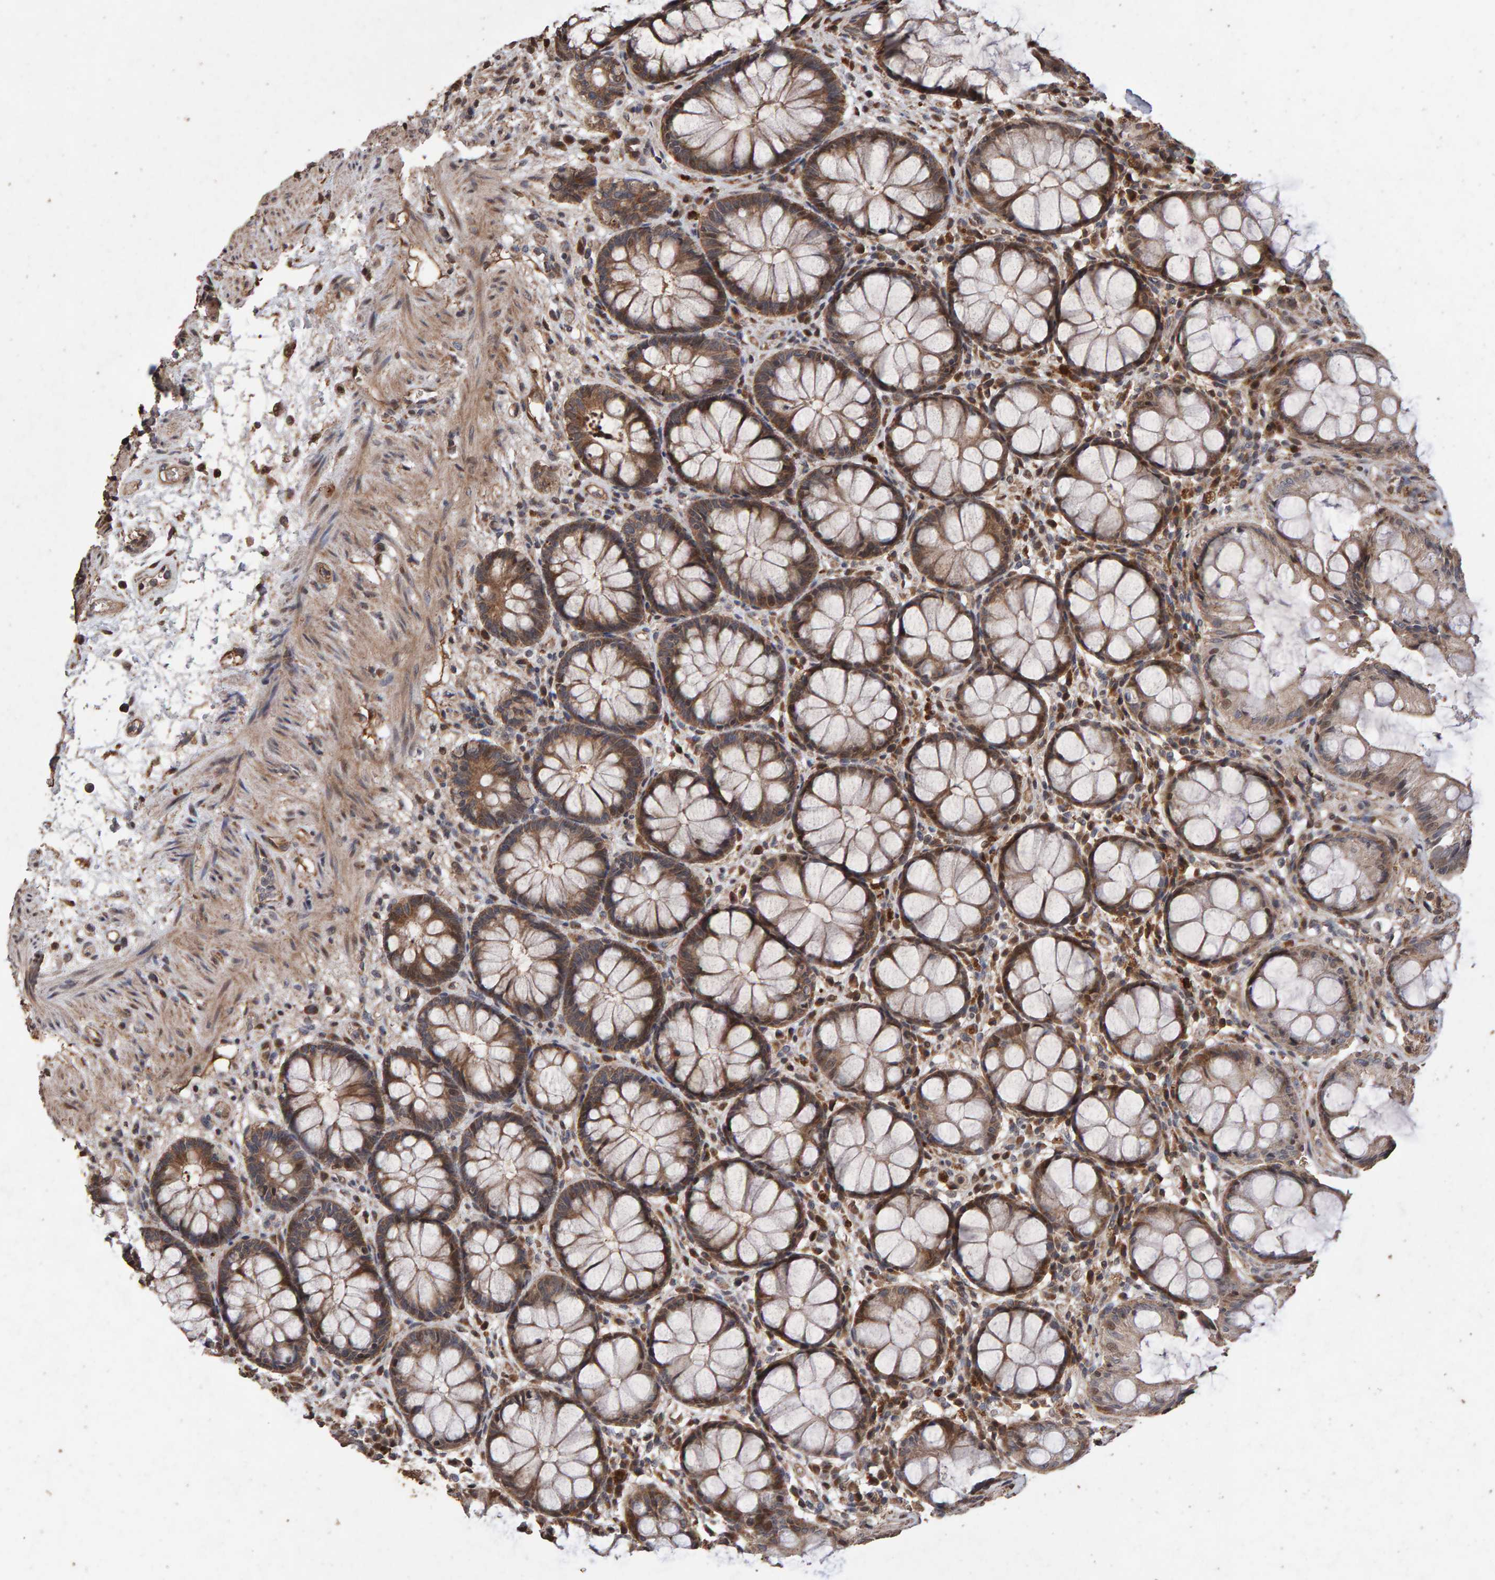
{"staining": {"intensity": "strong", "quantity": ">75%", "location": "cytoplasmic/membranous"}, "tissue": "rectum", "cell_type": "Glandular cells", "image_type": "normal", "snomed": [{"axis": "morphology", "description": "Normal tissue, NOS"}, {"axis": "topography", "description": "Rectum"}], "caption": "Protein positivity by immunohistochemistry (IHC) displays strong cytoplasmic/membranous staining in about >75% of glandular cells in benign rectum.", "gene": "OSBP2", "patient": {"sex": "male", "age": 64}}